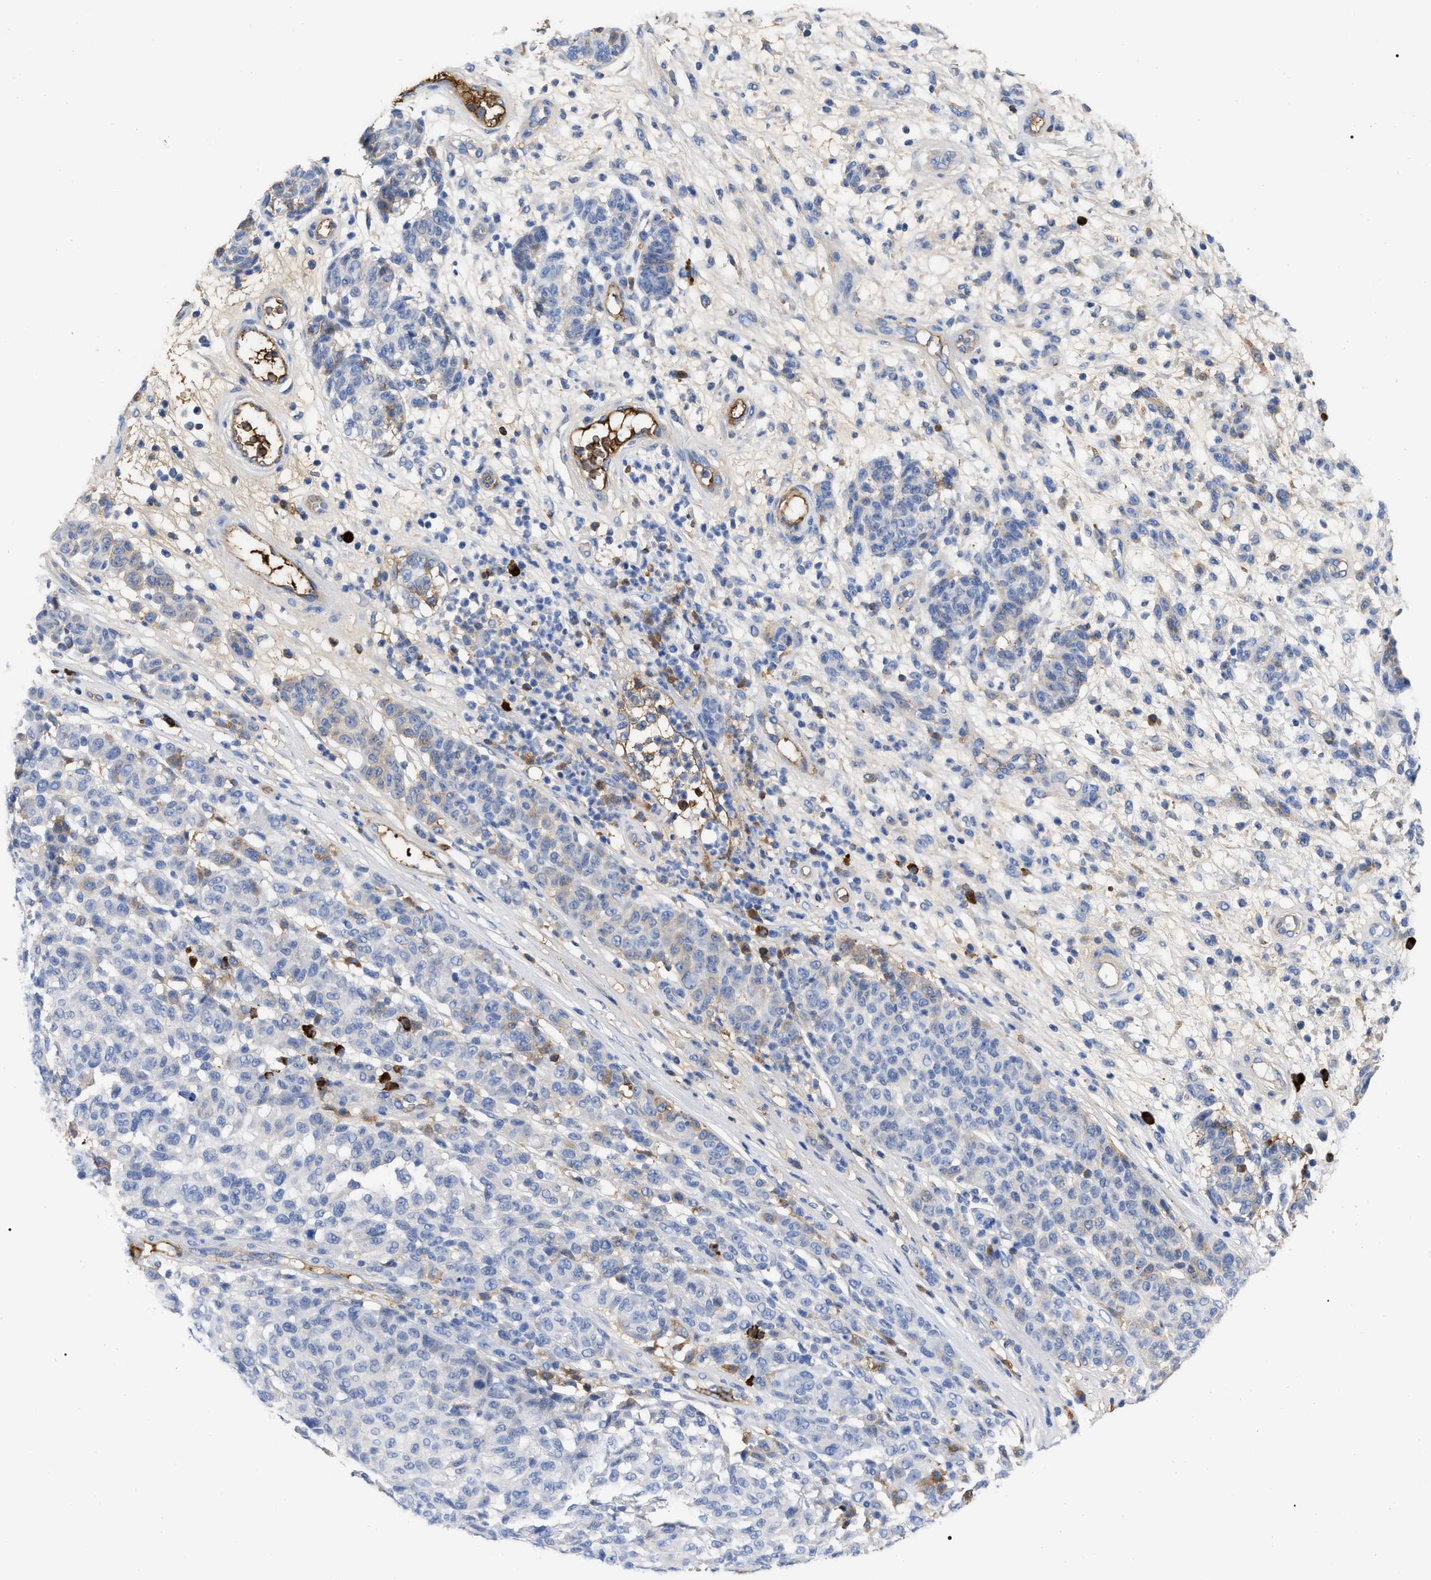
{"staining": {"intensity": "negative", "quantity": "none", "location": "none"}, "tissue": "melanoma", "cell_type": "Tumor cells", "image_type": "cancer", "snomed": [{"axis": "morphology", "description": "Malignant melanoma, NOS"}, {"axis": "topography", "description": "Skin"}], "caption": "Immunohistochemistry of human malignant melanoma reveals no staining in tumor cells.", "gene": "IGHV5-51", "patient": {"sex": "male", "age": 59}}